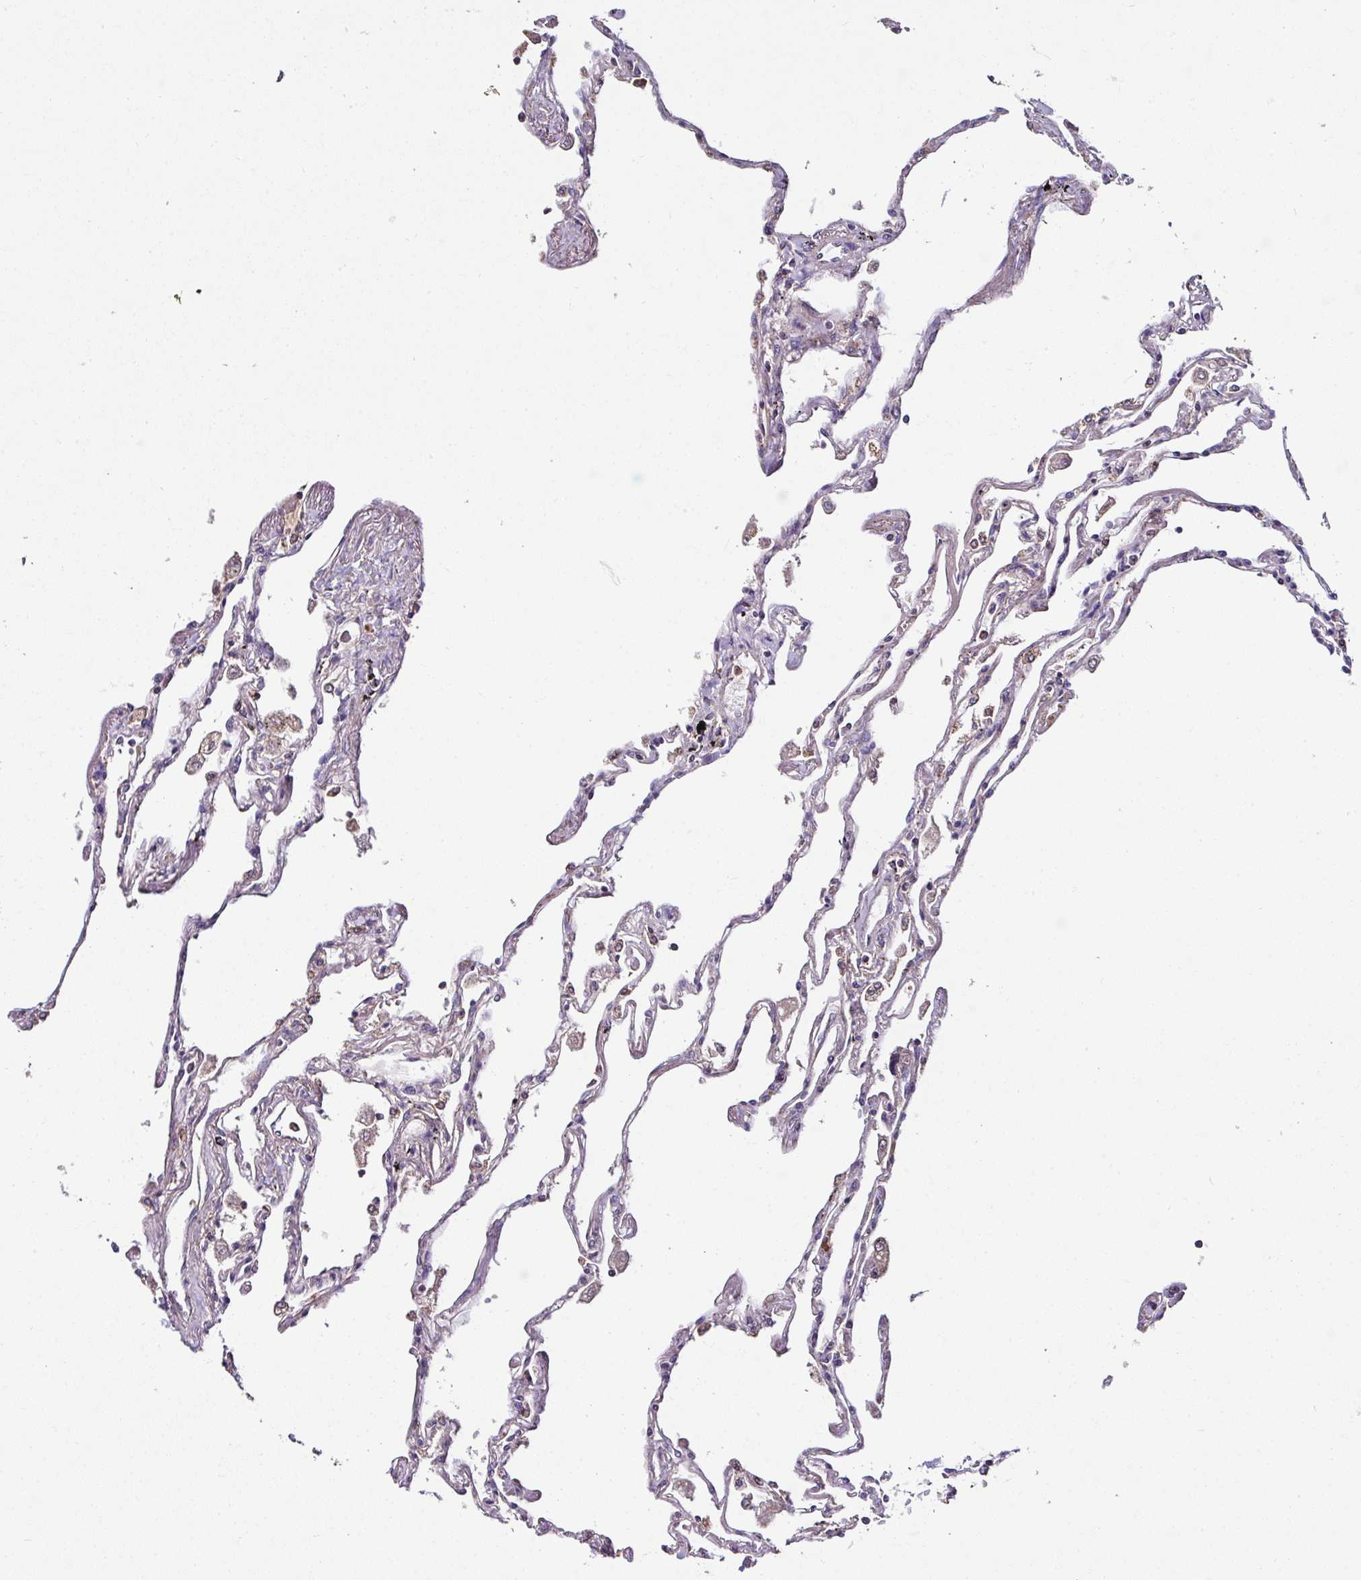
{"staining": {"intensity": "weak", "quantity": "<25%", "location": "cytoplasmic/membranous"}, "tissue": "lung", "cell_type": "Alveolar cells", "image_type": "normal", "snomed": [{"axis": "morphology", "description": "Normal tissue, NOS"}, {"axis": "topography", "description": "Lung"}], "caption": "Immunohistochemistry micrograph of unremarkable lung: lung stained with DAB reveals no significant protein positivity in alveolar cells.", "gene": "CPD", "patient": {"sex": "female", "age": 67}}